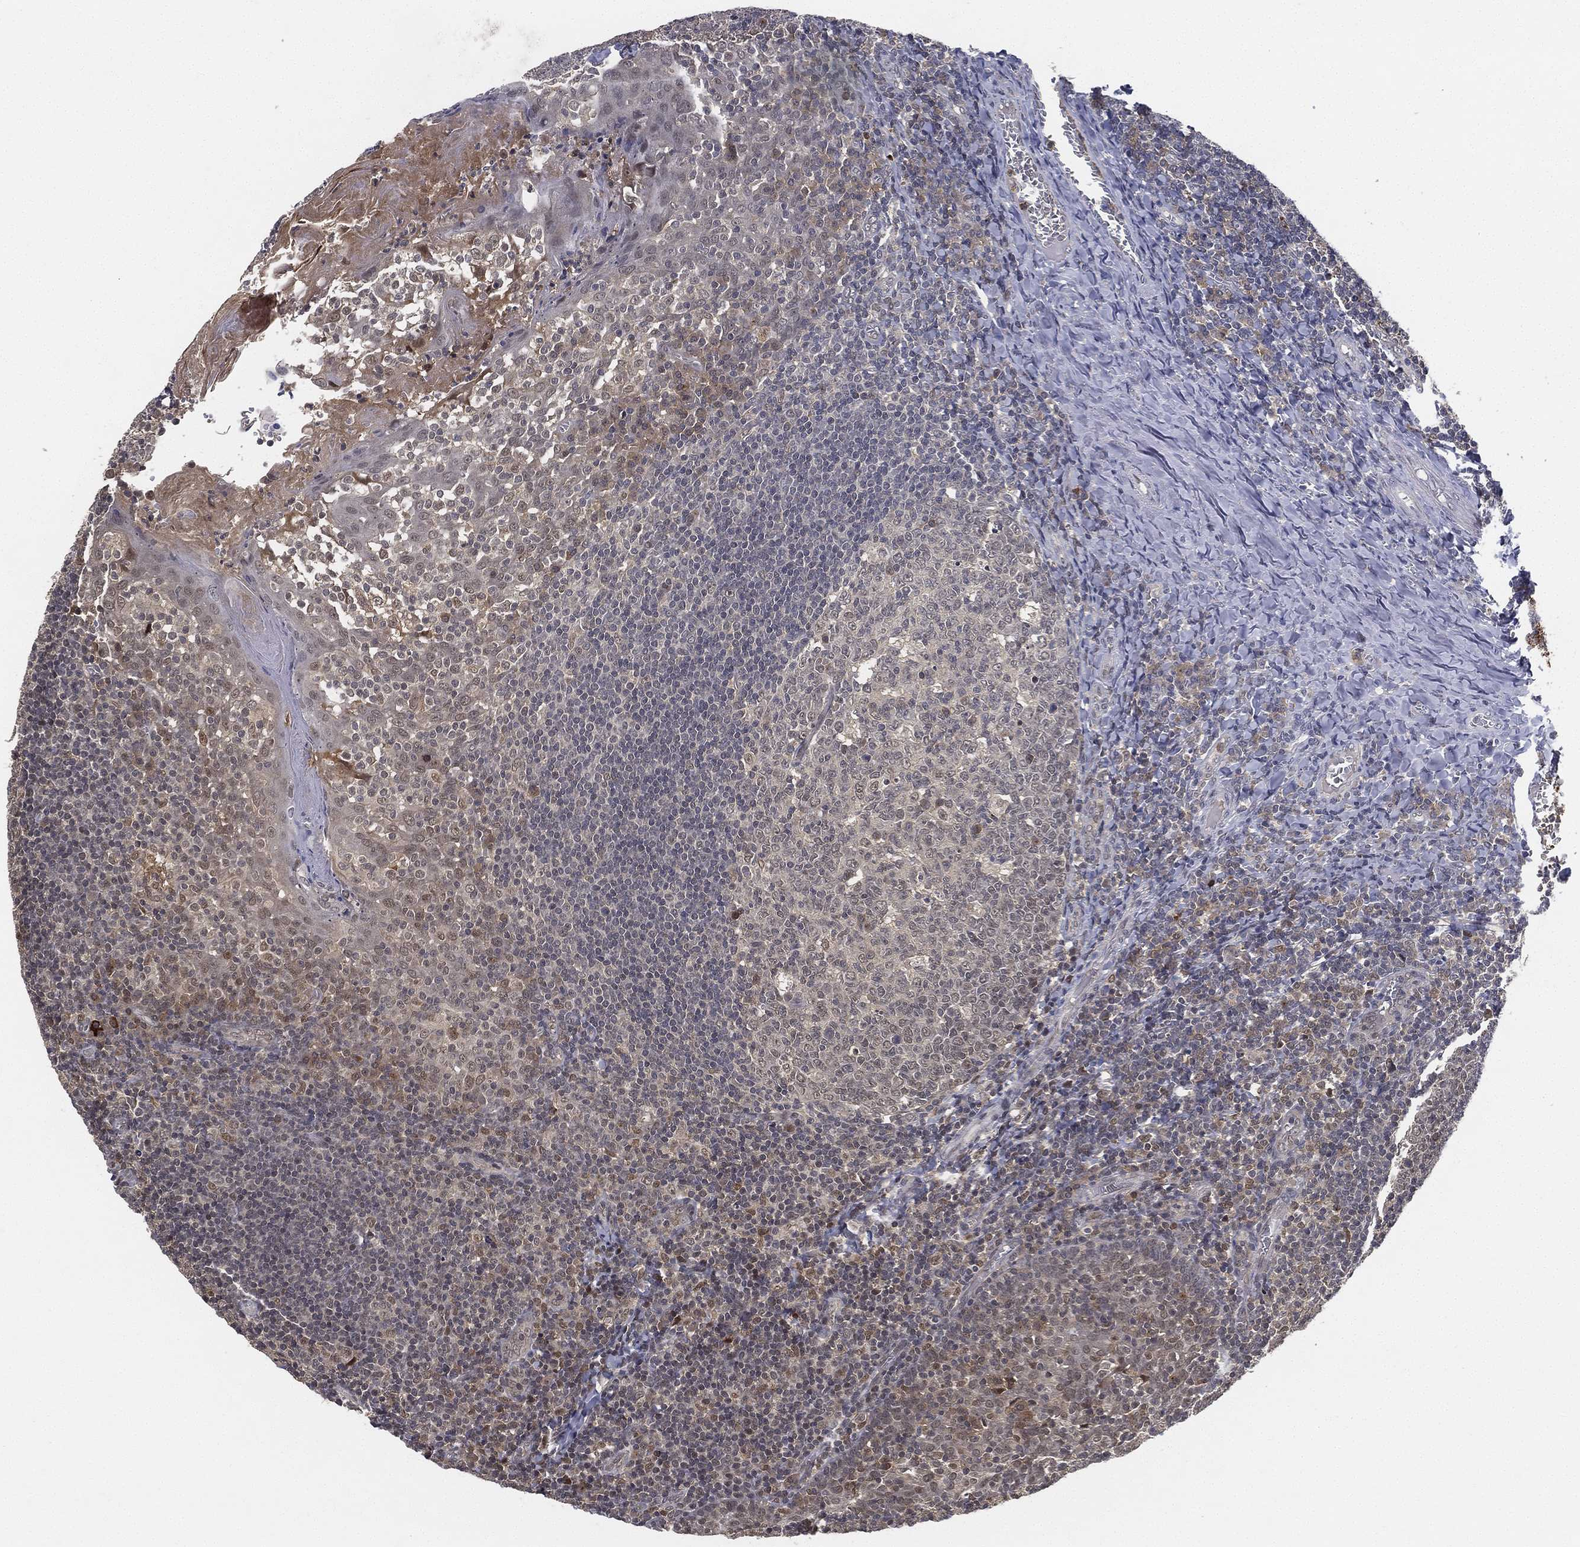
{"staining": {"intensity": "negative", "quantity": "none", "location": "none"}, "tissue": "tonsil", "cell_type": "Germinal center cells", "image_type": "normal", "snomed": [{"axis": "morphology", "description": "Normal tissue, NOS"}, {"axis": "topography", "description": "Tonsil"}], "caption": "Tonsil stained for a protein using immunohistochemistry displays no positivity germinal center cells.", "gene": "CFAP251", "patient": {"sex": "female", "age": 13}}